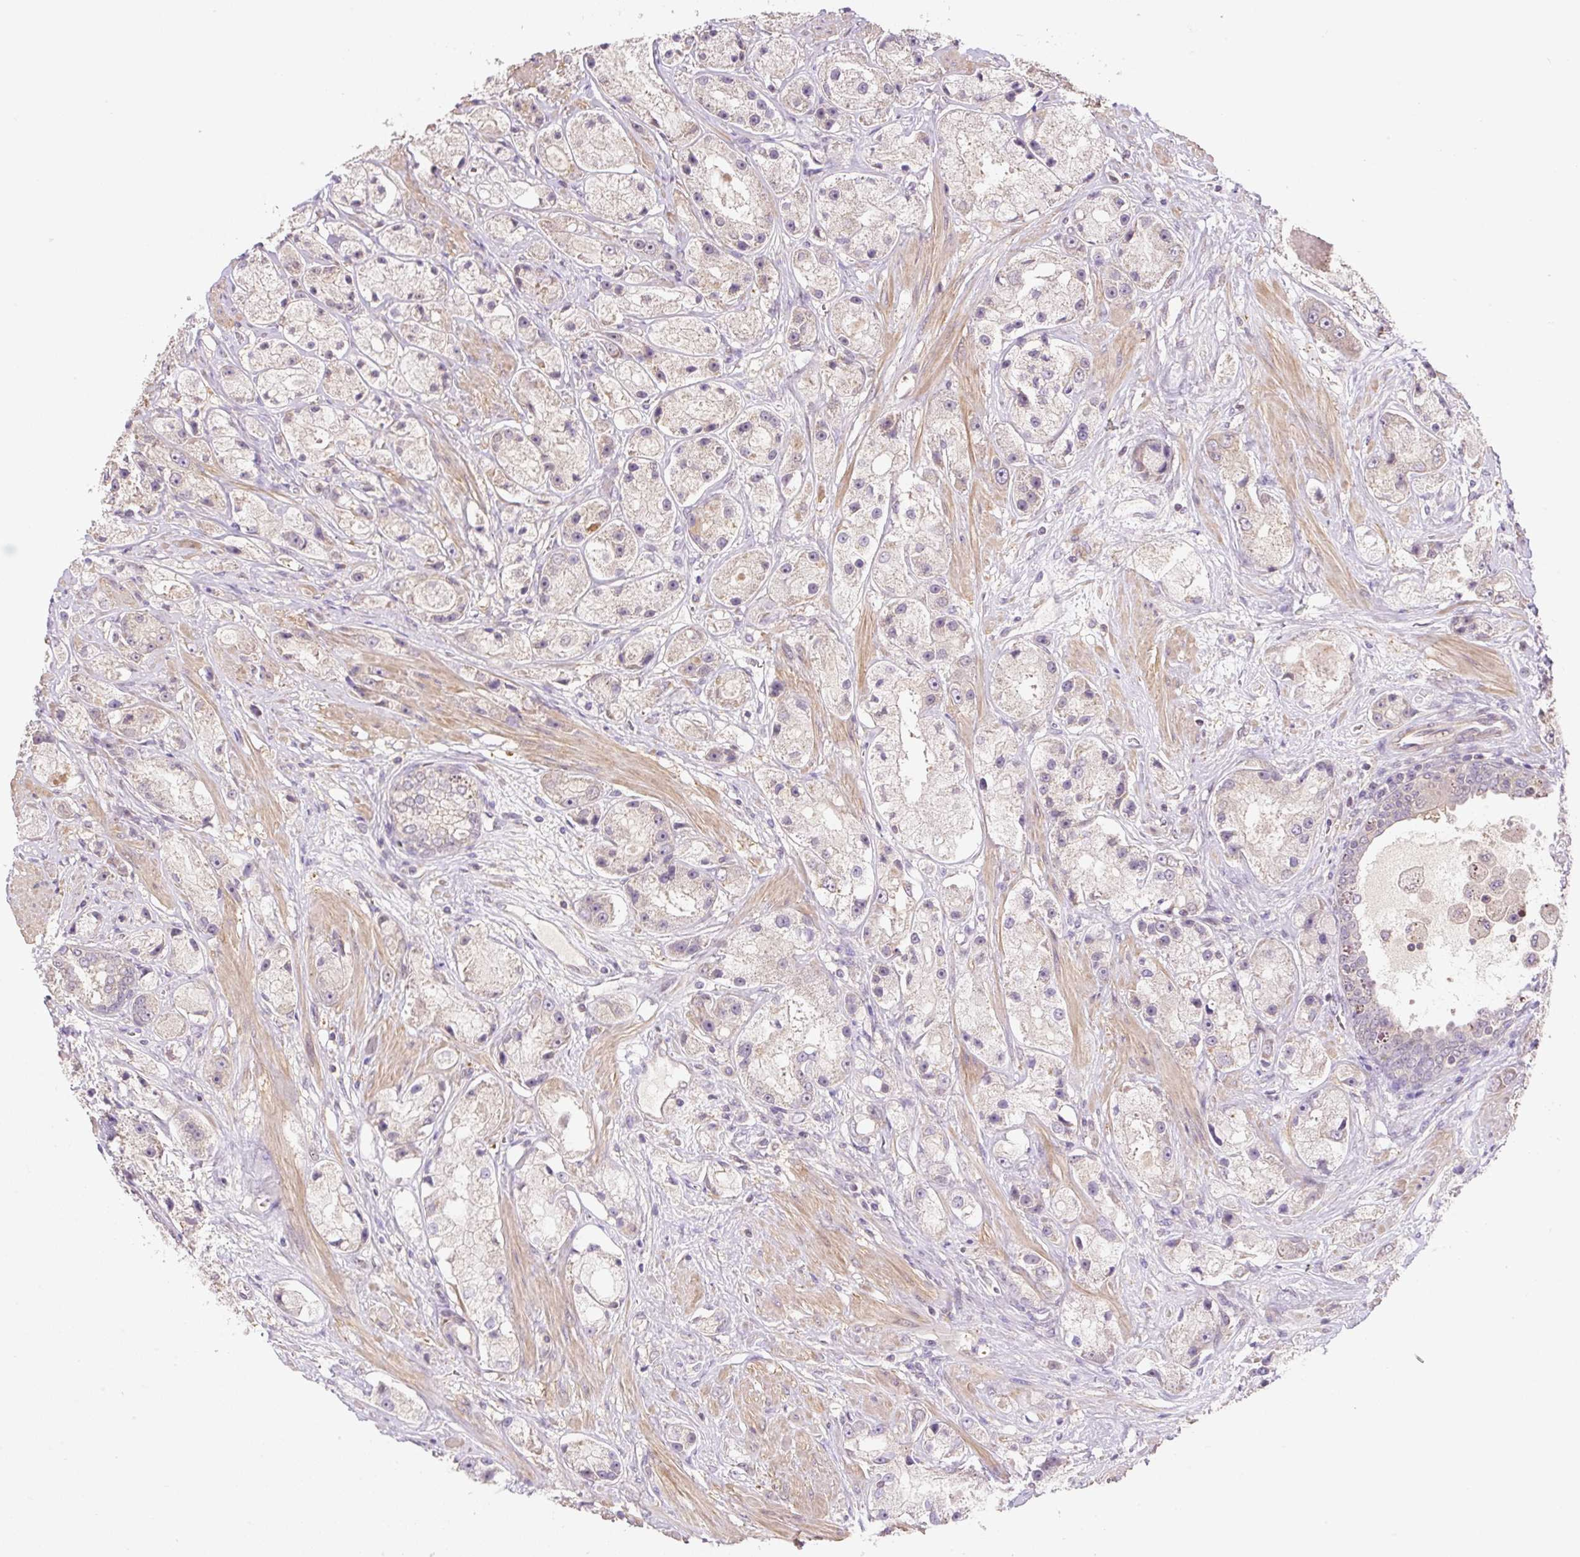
{"staining": {"intensity": "negative", "quantity": "none", "location": "none"}, "tissue": "prostate cancer", "cell_type": "Tumor cells", "image_type": "cancer", "snomed": [{"axis": "morphology", "description": "Adenocarcinoma, High grade"}, {"axis": "topography", "description": "Prostate"}], "caption": "An image of human prostate adenocarcinoma (high-grade) is negative for staining in tumor cells.", "gene": "COX8A", "patient": {"sex": "male", "age": 67}}